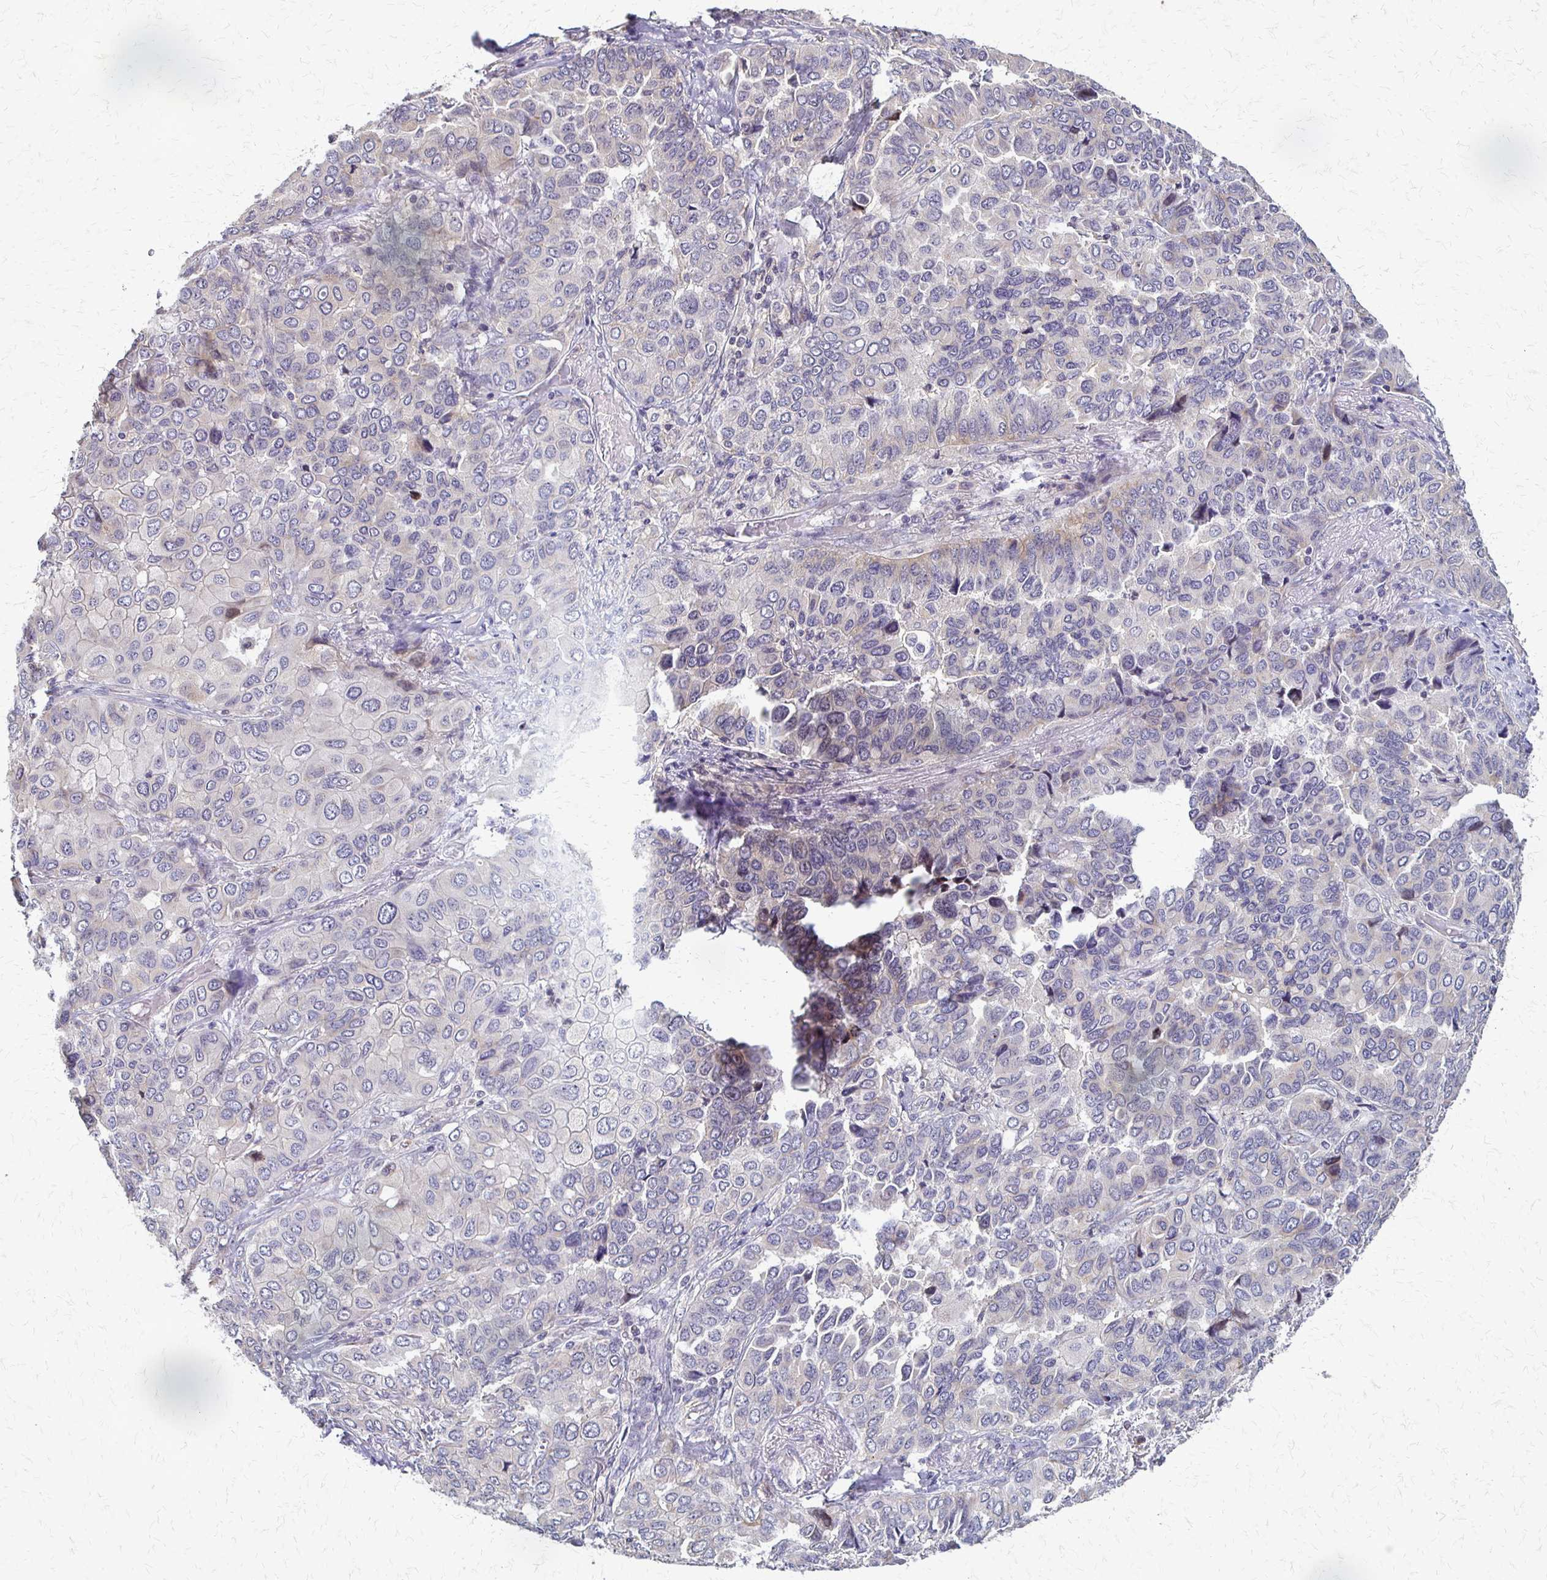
{"staining": {"intensity": "negative", "quantity": "none", "location": "none"}, "tissue": "lung cancer", "cell_type": "Tumor cells", "image_type": "cancer", "snomed": [{"axis": "morphology", "description": "Aneuploidy"}, {"axis": "morphology", "description": "Adenocarcinoma, NOS"}, {"axis": "morphology", "description": "Adenocarcinoma, metastatic, NOS"}, {"axis": "topography", "description": "Lymph node"}, {"axis": "topography", "description": "Lung"}], "caption": "This is an immunohistochemistry photomicrograph of human lung cancer. There is no expression in tumor cells.", "gene": "SLC9A9", "patient": {"sex": "female", "age": 48}}